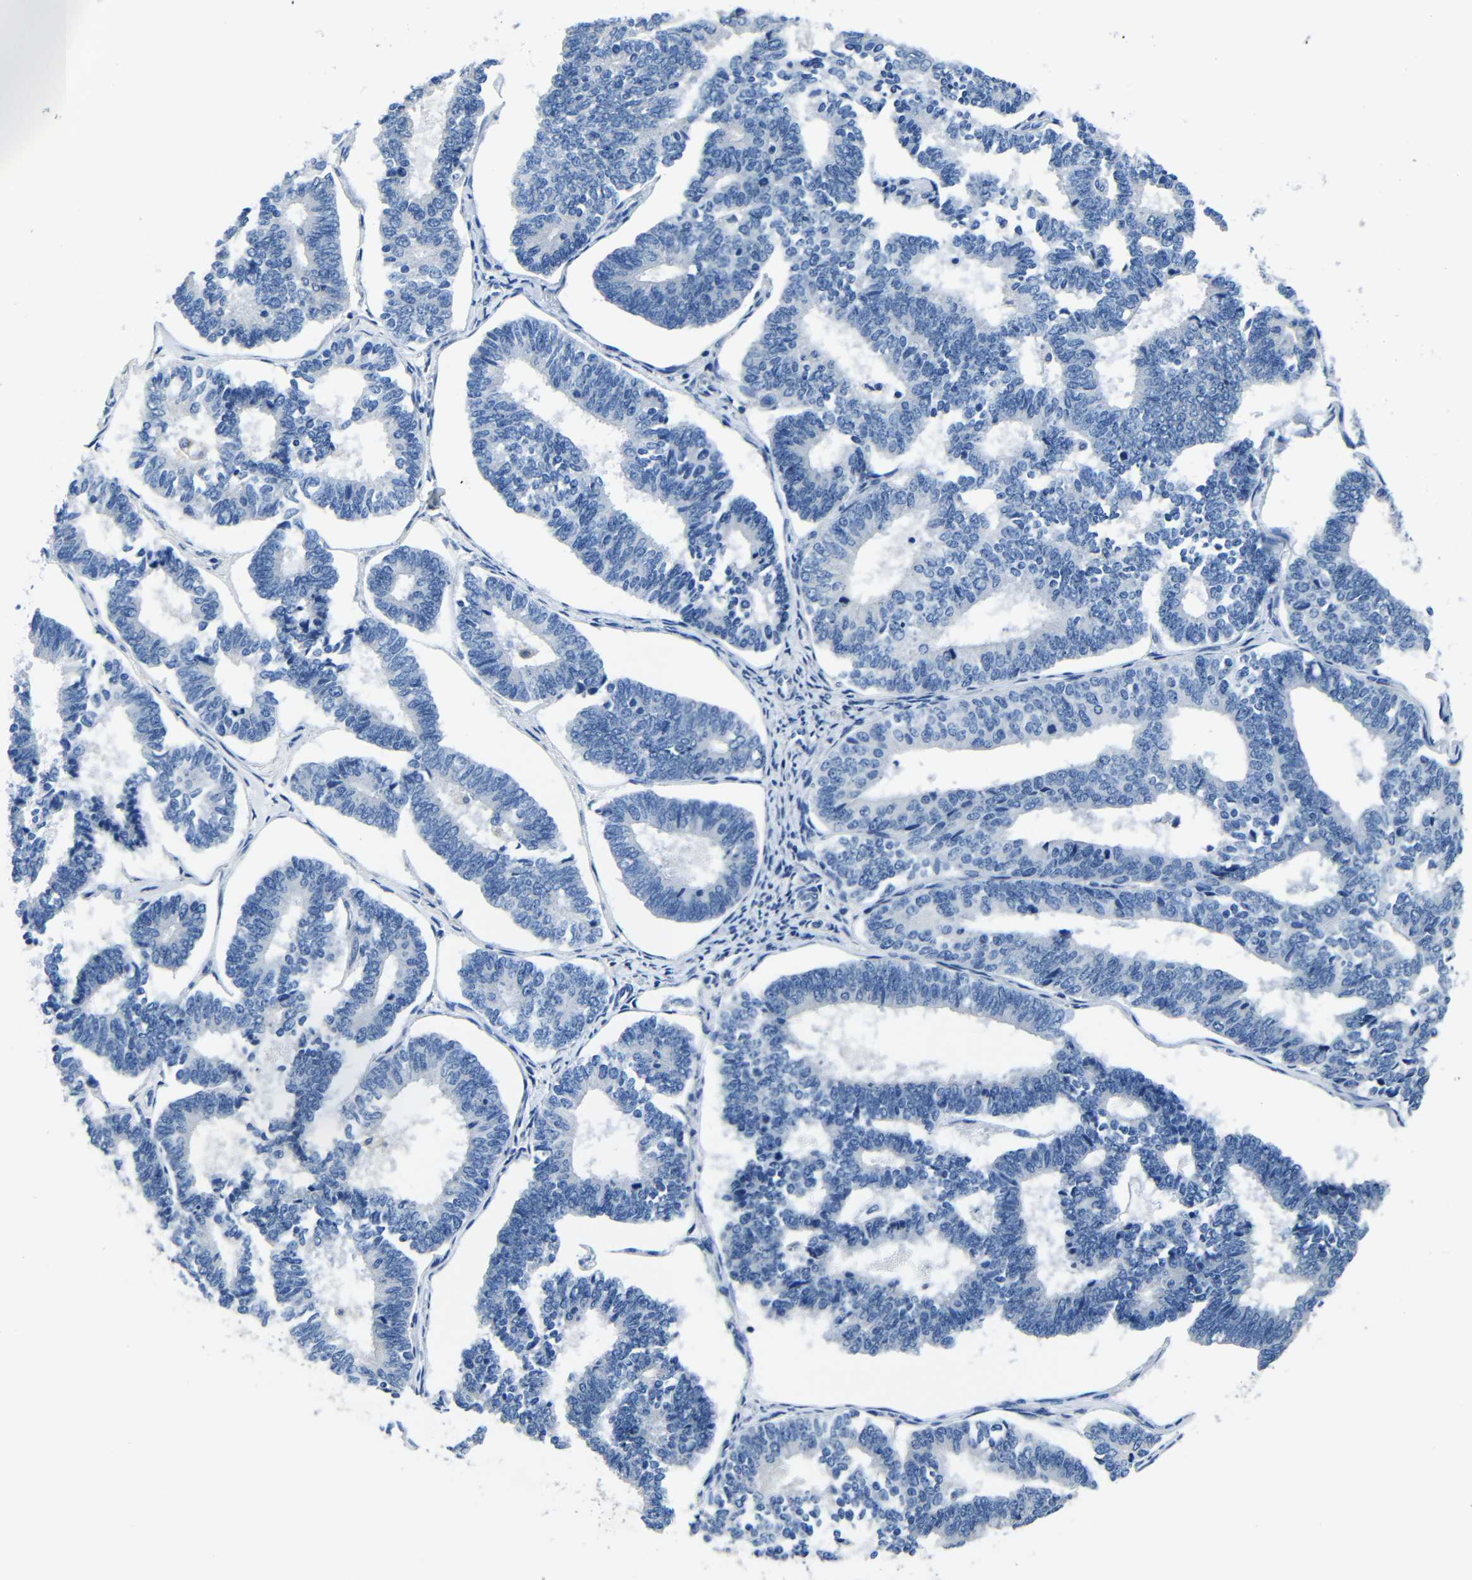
{"staining": {"intensity": "negative", "quantity": "none", "location": "none"}, "tissue": "endometrial cancer", "cell_type": "Tumor cells", "image_type": "cancer", "snomed": [{"axis": "morphology", "description": "Adenocarcinoma, NOS"}, {"axis": "topography", "description": "Endometrium"}], "caption": "There is no significant staining in tumor cells of endometrial cancer.", "gene": "TNFAIP1", "patient": {"sex": "female", "age": 70}}